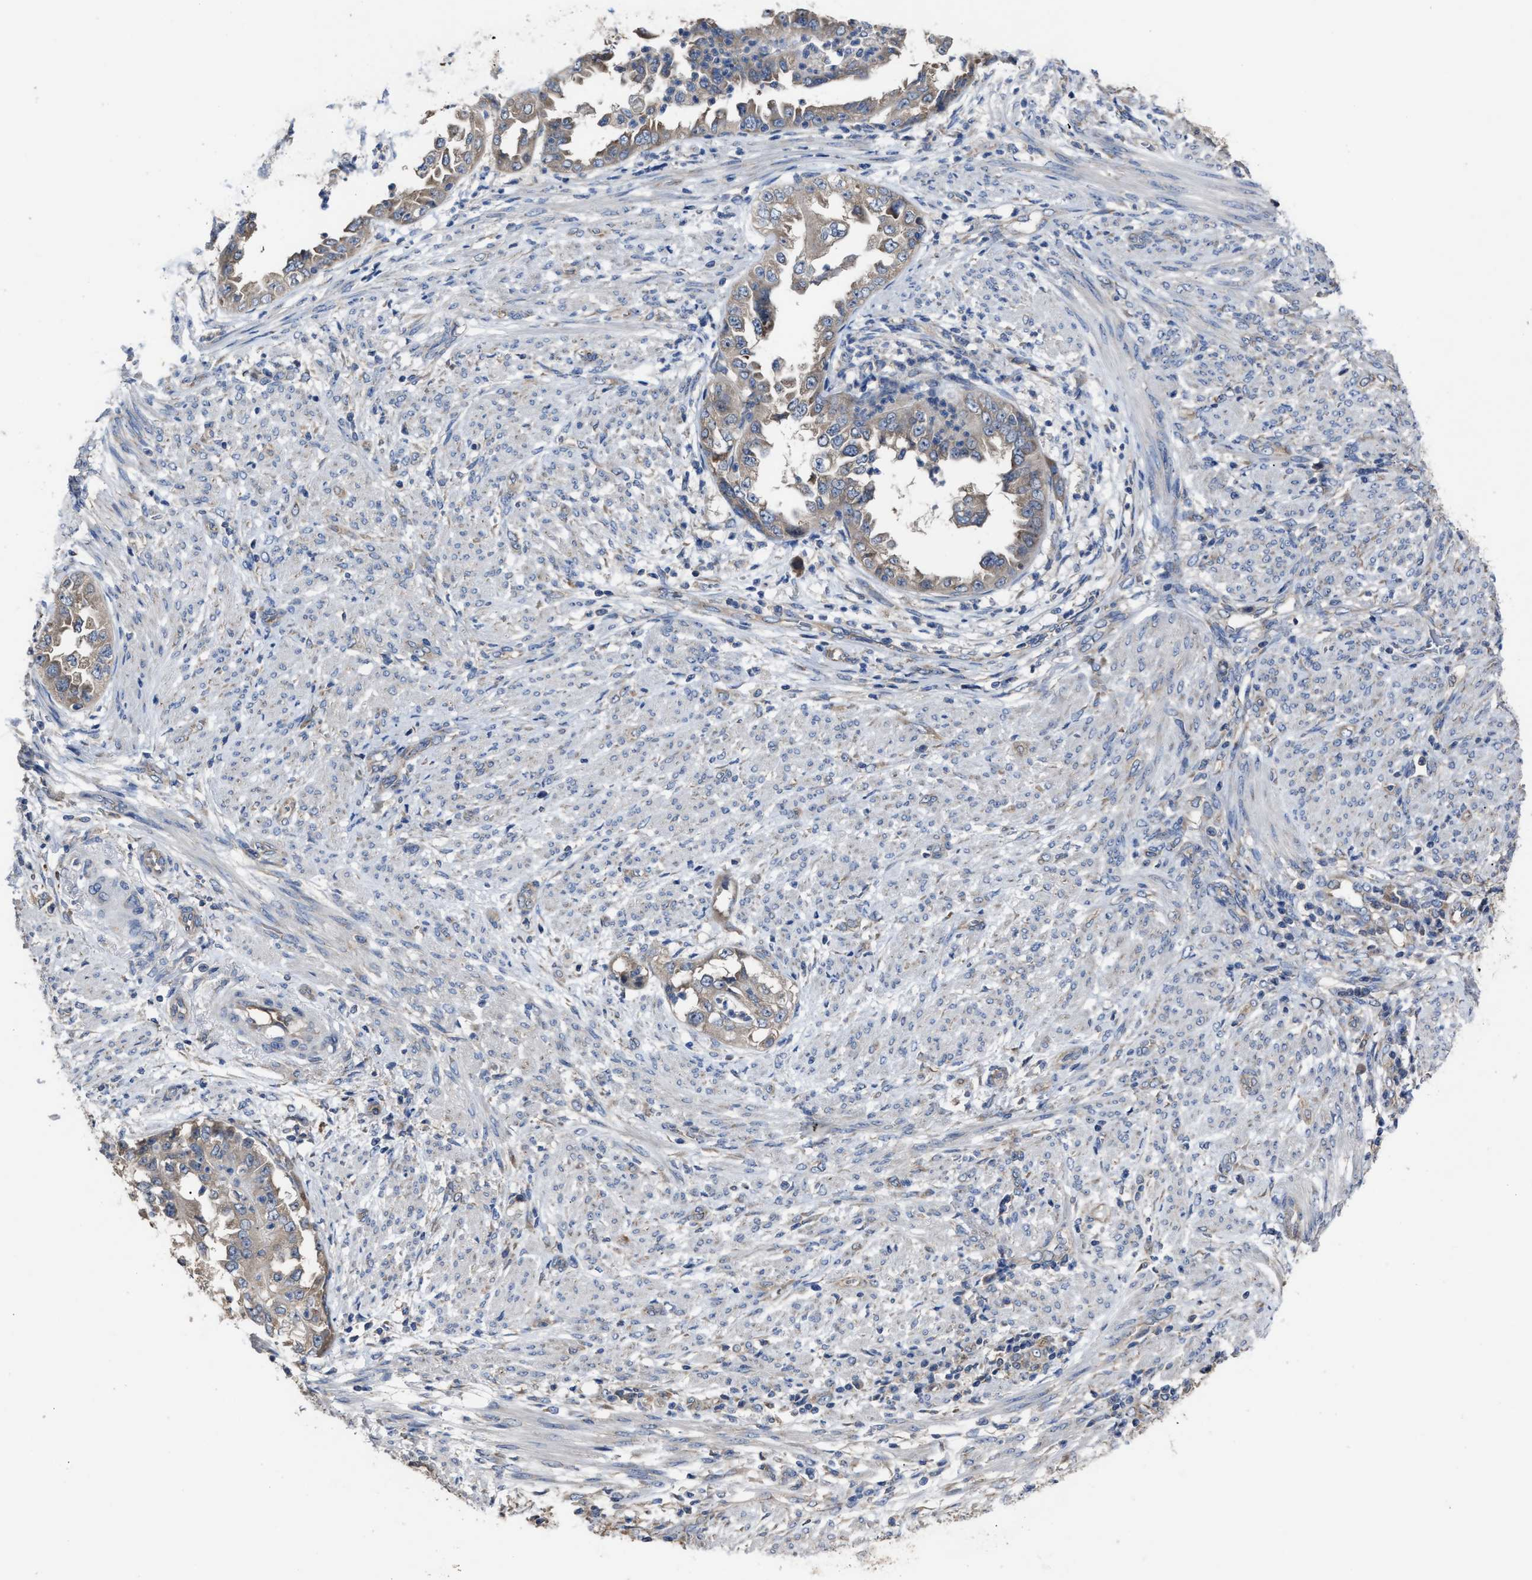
{"staining": {"intensity": "weak", "quantity": "<25%", "location": "cytoplasmic/membranous"}, "tissue": "endometrial cancer", "cell_type": "Tumor cells", "image_type": "cancer", "snomed": [{"axis": "morphology", "description": "Adenocarcinoma, NOS"}, {"axis": "topography", "description": "Endometrium"}], "caption": "High magnification brightfield microscopy of adenocarcinoma (endometrial) stained with DAB (3,3'-diaminobenzidine) (brown) and counterstained with hematoxylin (blue): tumor cells show no significant staining.", "gene": "UPF1", "patient": {"sex": "female", "age": 85}}